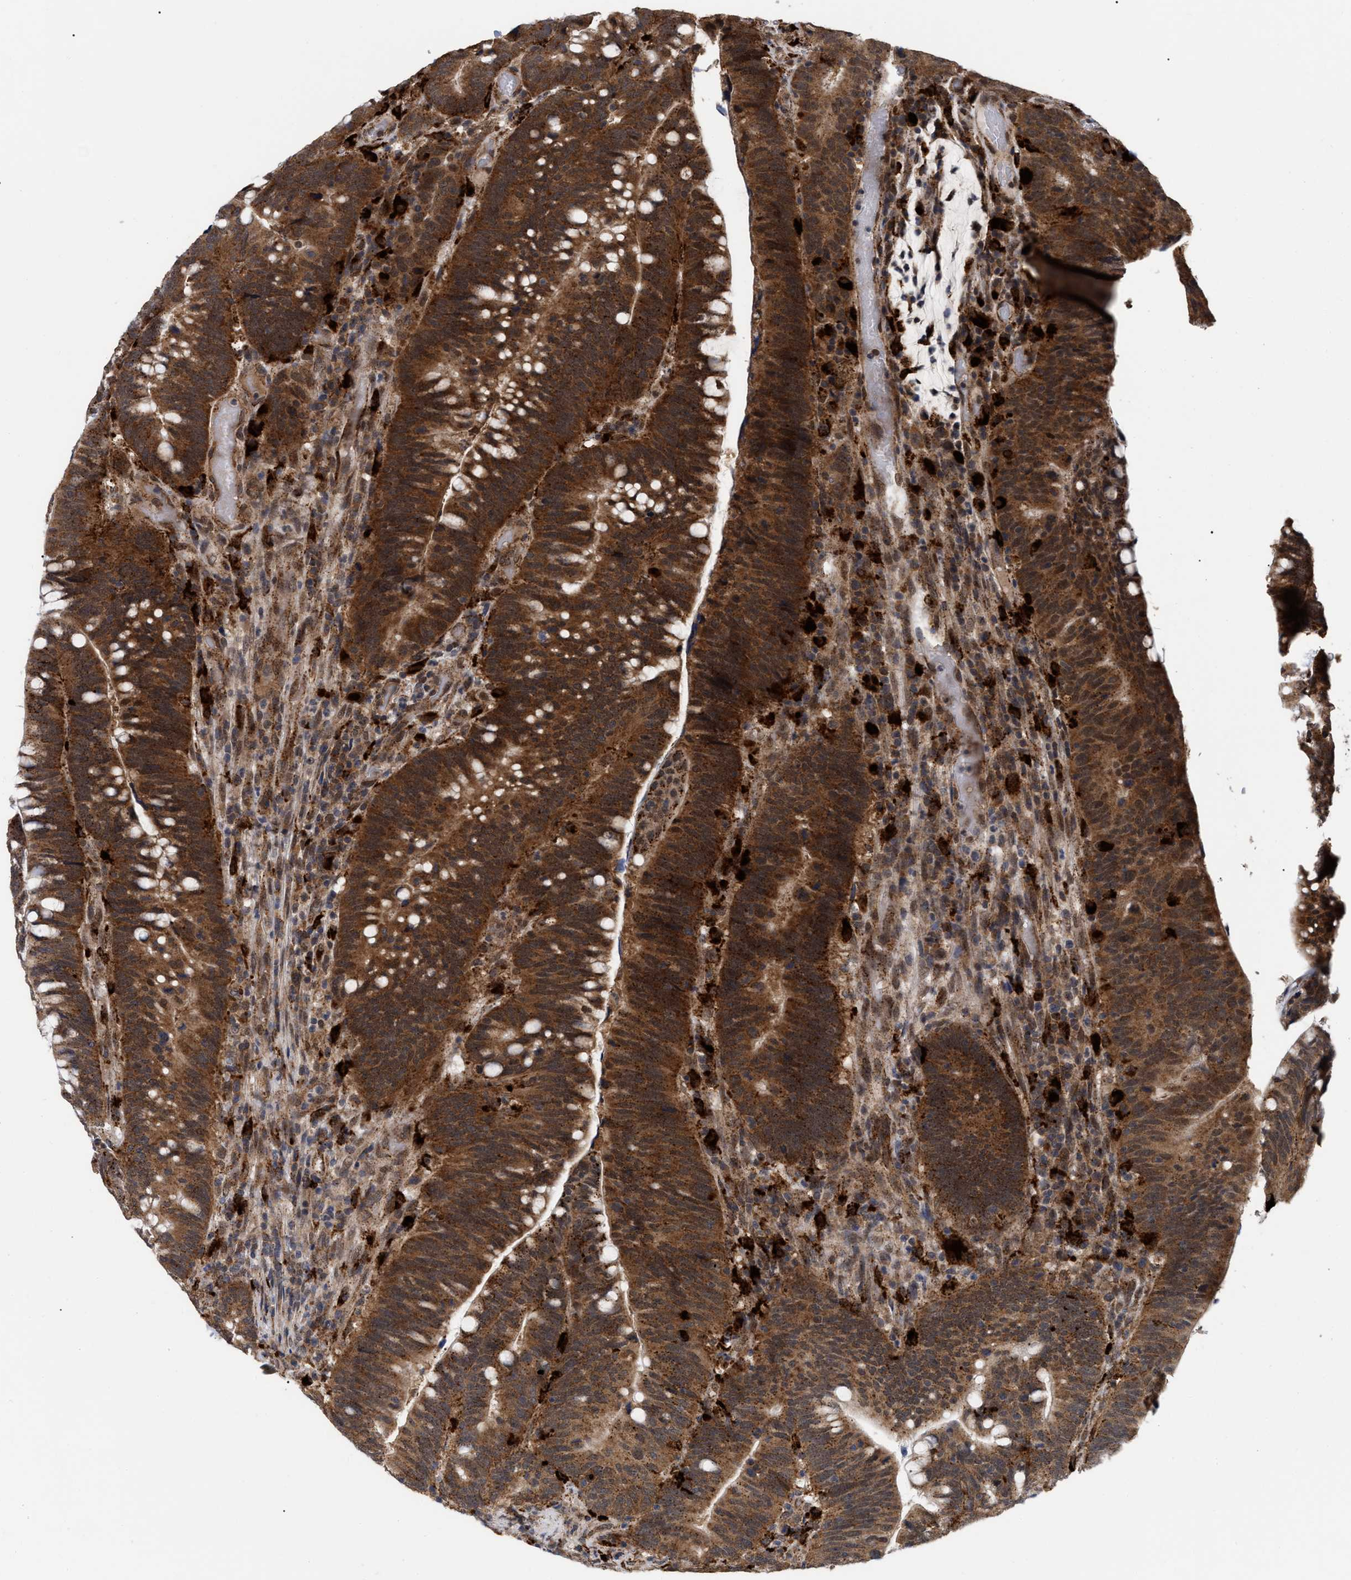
{"staining": {"intensity": "strong", "quantity": ">75%", "location": "cytoplasmic/membranous"}, "tissue": "colorectal cancer", "cell_type": "Tumor cells", "image_type": "cancer", "snomed": [{"axis": "morphology", "description": "Normal tissue, NOS"}, {"axis": "morphology", "description": "Adenocarcinoma, NOS"}, {"axis": "topography", "description": "Colon"}], "caption": "Approximately >75% of tumor cells in colorectal adenocarcinoma display strong cytoplasmic/membranous protein staining as visualized by brown immunohistochemical staining.", "gene": "UPF1", "patient": {"sex": "female", "age": 66}}